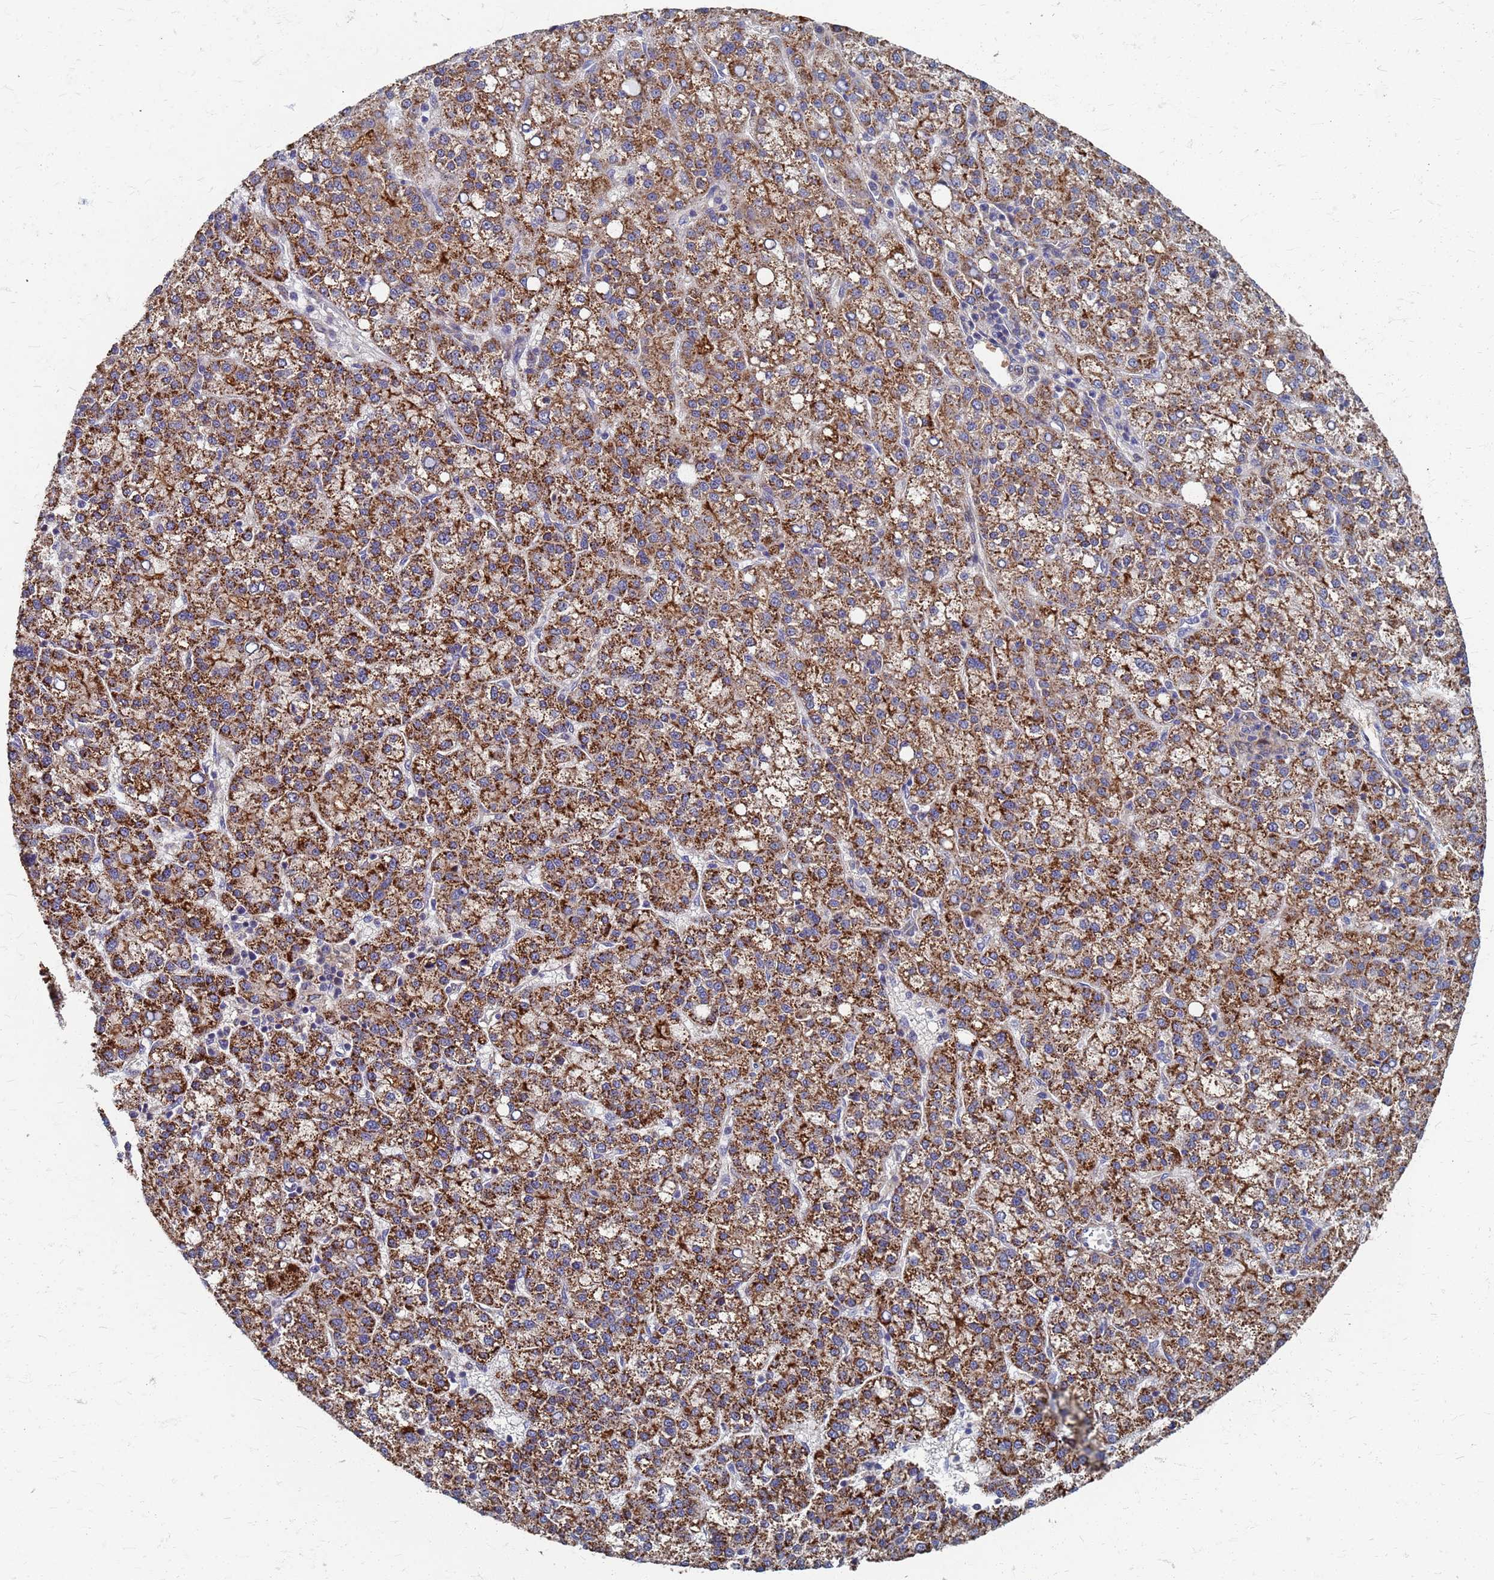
{"staining": {"intensity": "strong", "quantity": ">75%", "location": "cytoplasmic/membranous"}, "tissue": "liver cancer", "cell_type": "Tumor cells", "image_type": "cancer", "snomed": [{"axis": "morphology", "description": "Carcinoma, Hepatocellular, NOS"}, {"axis": "topography", "description": "Liver"}], "caption": "Human liver cancer (hepatocellular carcinoma) stained with a brown dye displays strong cytoplasmic/membranous positive expression in about >75% of tumor cells.", "gene": "ATPAF1", "patient": {"sex": "female", "age": 58}}